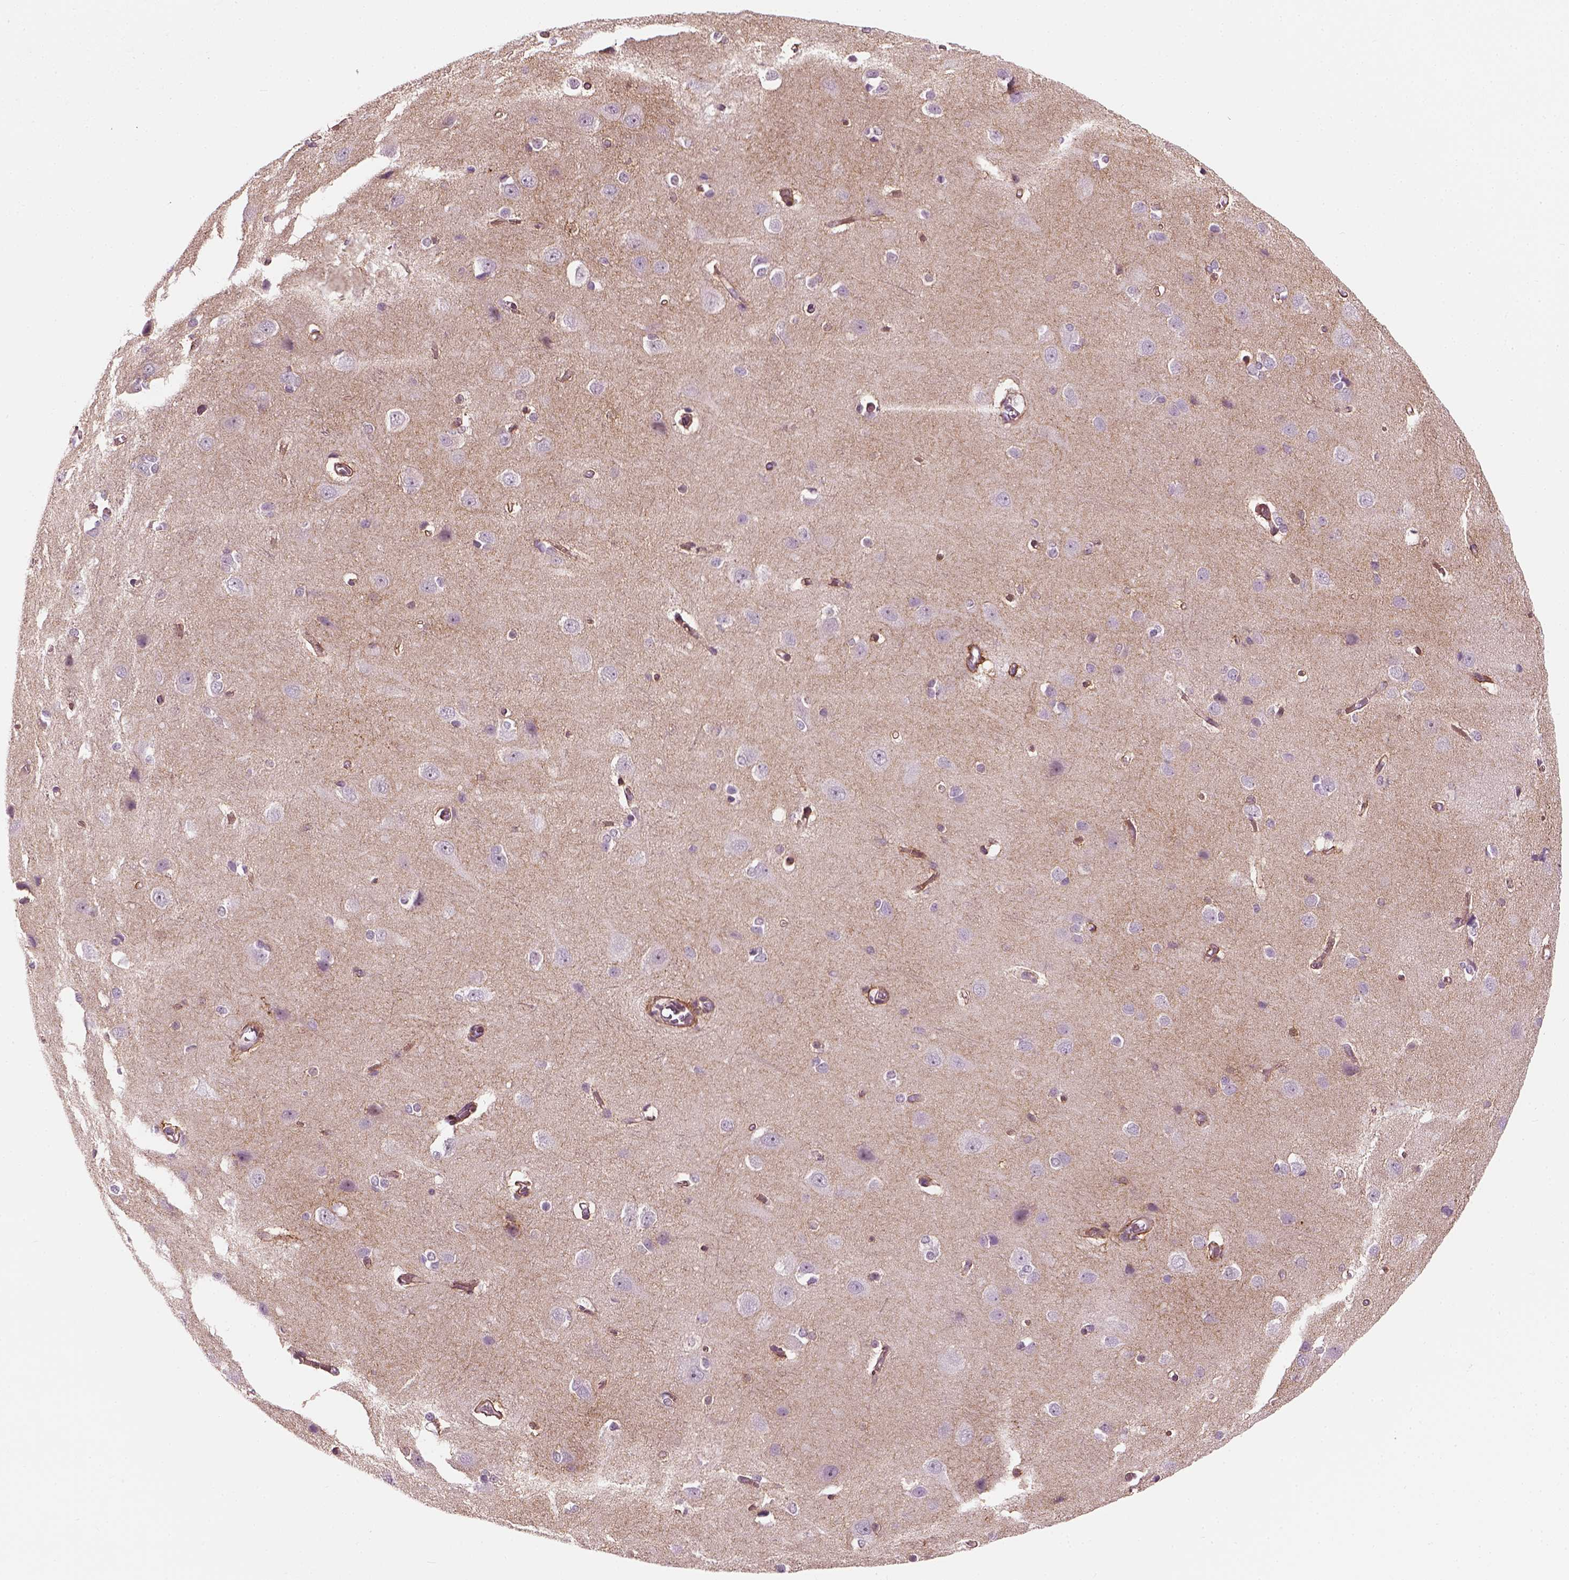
{"staining": {"intensity": "negative", "quantity": "none", "location": "none"}, "tissue": "cerebral cortex", "cell_type": "Endothelial cells", "image_type": "normal", "snomed": [{"axis": "morphology", "description": "Normal tissue, NOS"}, {"axis": "topography", "description": "Cerebral cortex"}], "caption": "Immunohistochemistry of benign cerebral cortex reveals no positivity in endothelial cells.", "gene": "DNASE1L1", "patient": {"sex": "male", "age": 37}}